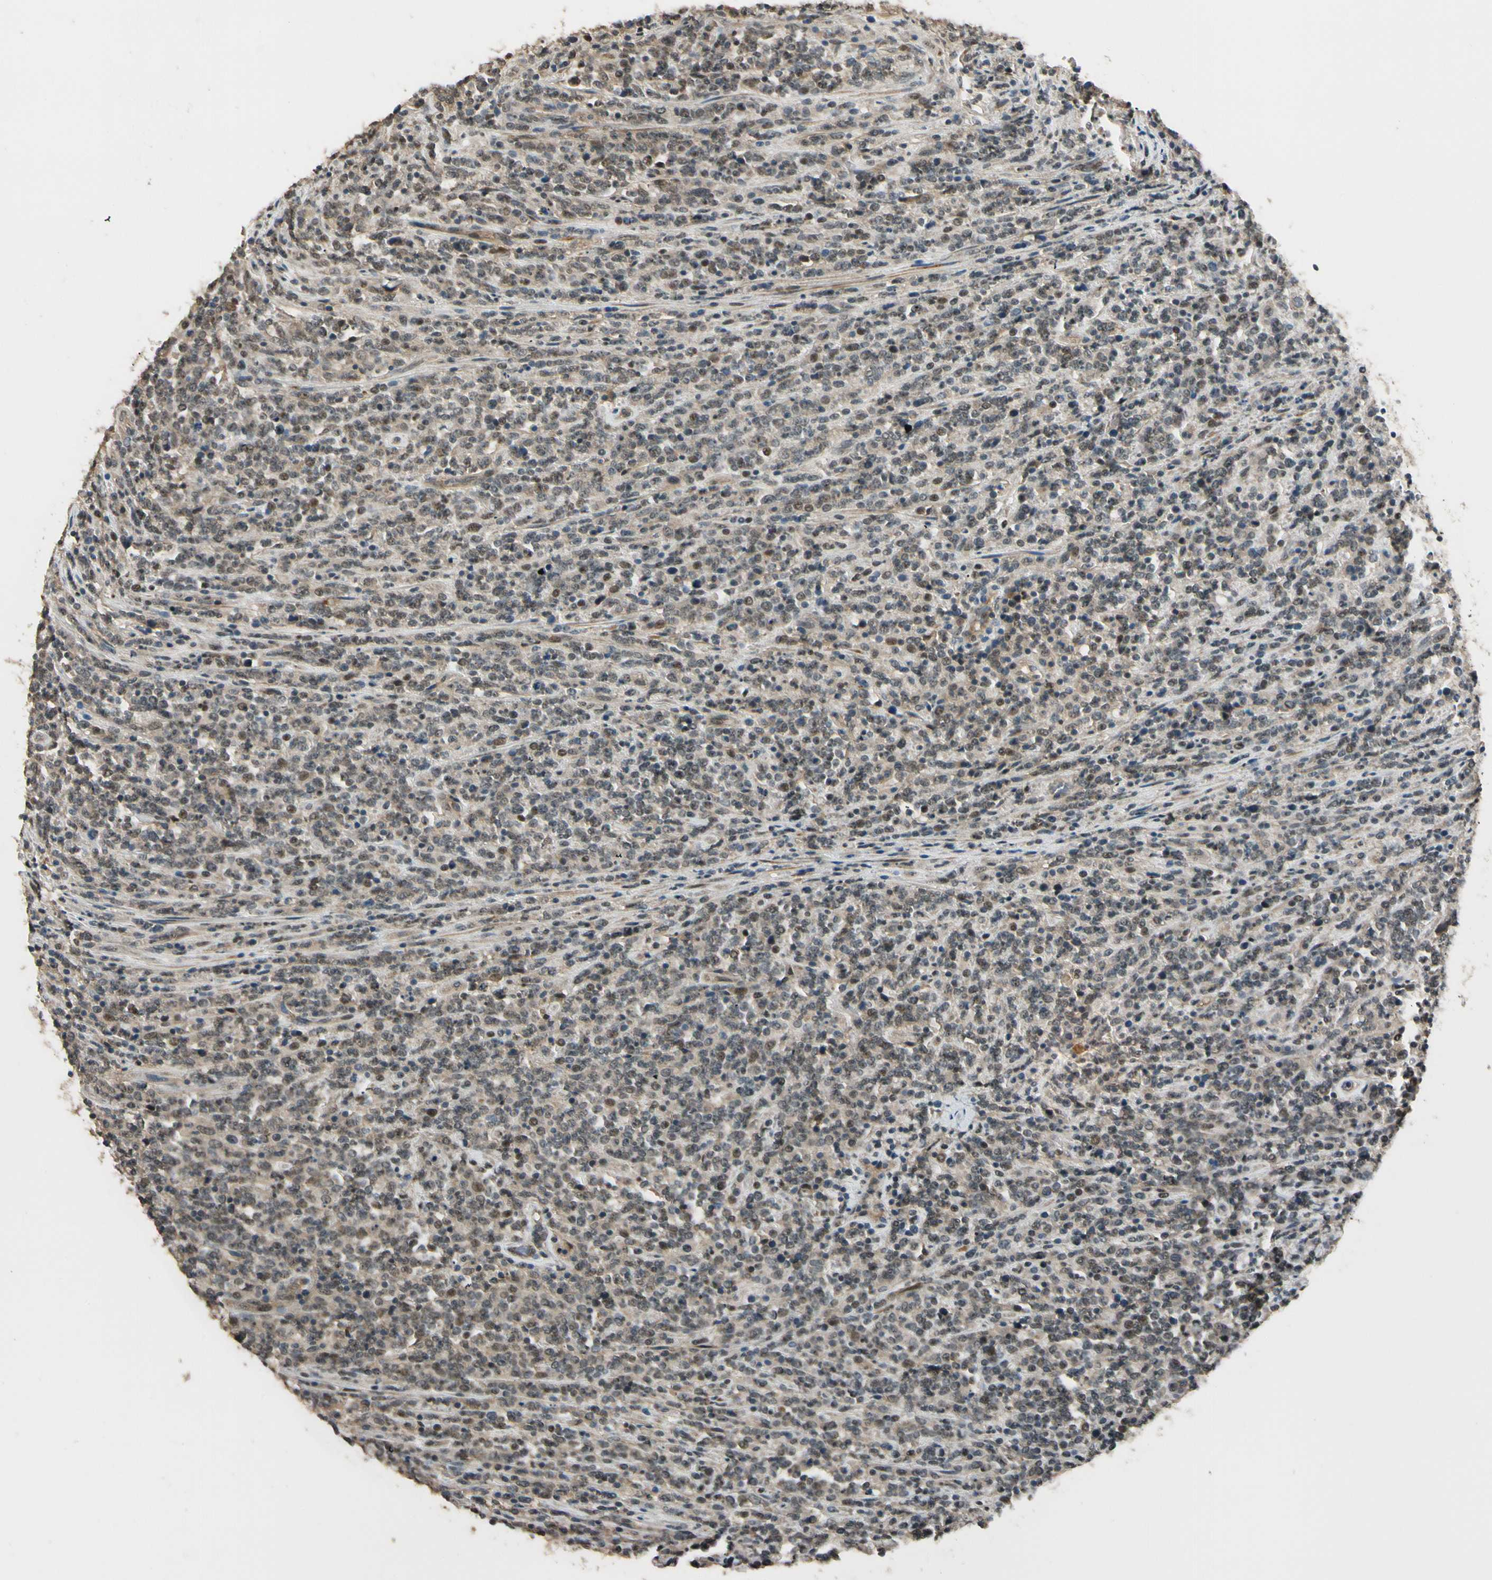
{"staining": {"intensity": "moderate", "quantity": "25%-75%", "location": "cytoplasmic/membranous,nuclear"}, "tissue": "lymphoma", "cell_type": "Tumor cells", "image_type": "cancer", "snomed": [{"axis": "morphology", "description": "Malignant lymphoma, non-Hodgkin's type, High grade"}, {"axis": "topography", "description": "Soft tissue"}], "caption": "High-grade malignant lymphoma, non-Hodgkin's type stained for a protein exhibits moderate cytoplasmic/membranous and nuclear positivity in tumor cells.", "gene": "MCPH1", "patient": {"sex": "male", "age": 18}}